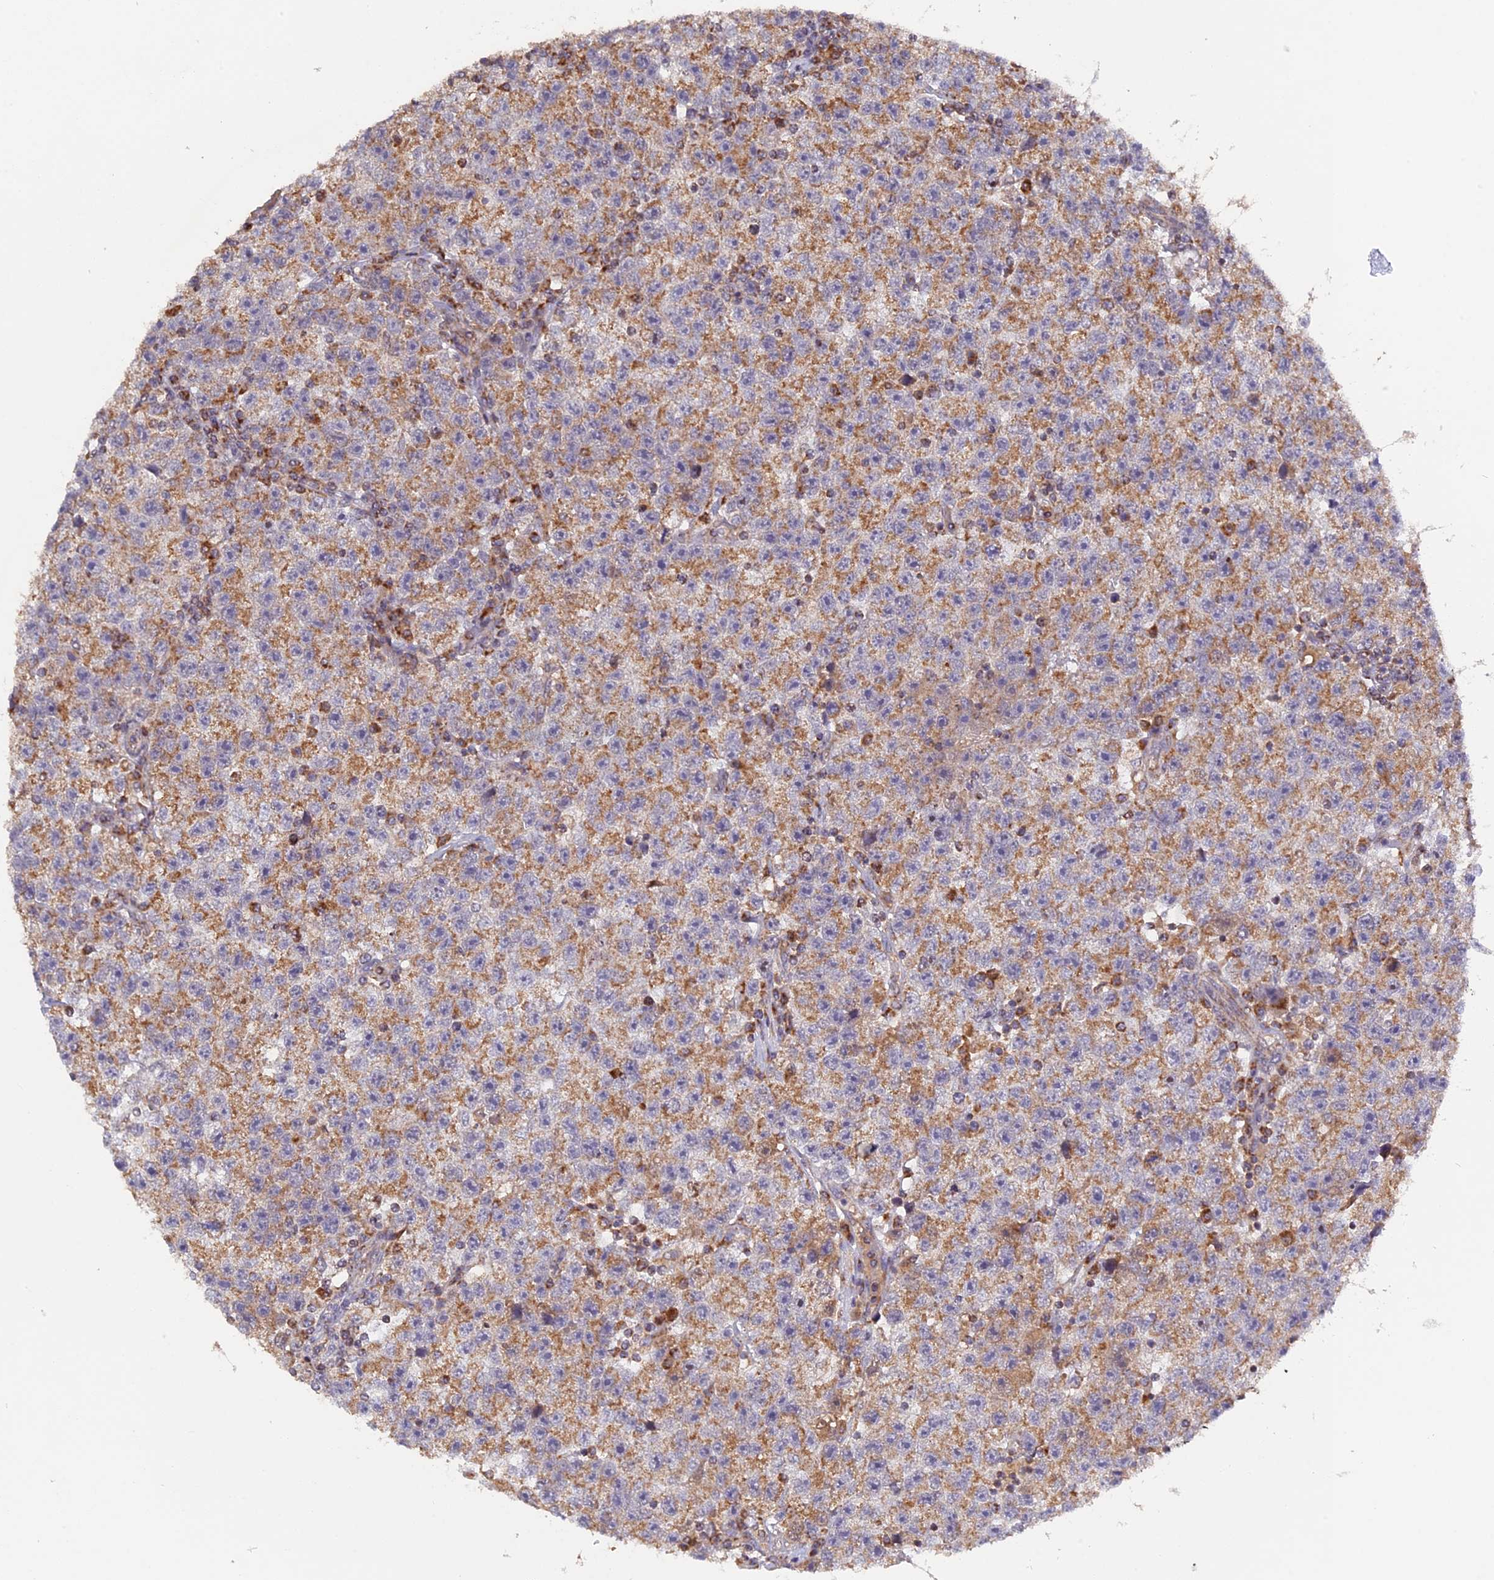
{"staining": {"intensity": "moderate", "quantity": "25%-75%", "location": "cytoplasmic/membranous"}, "tissue": "testis cancer", "cell_type": "Tumor cells", "image_type": "cancer", "snomed": [{"axis": "morphology", "description": "Seminoma, NOS"}, {"axis": "topography", "description": "Testis"}], "caption": "Testis cancer stained for a protein (brown) reveals moderate cytoplasmic/membranous positive expression in about 25%-75% of tumor cells.", "gene": "MPV17L", "patient": {"sex": "male", "age": 22}}